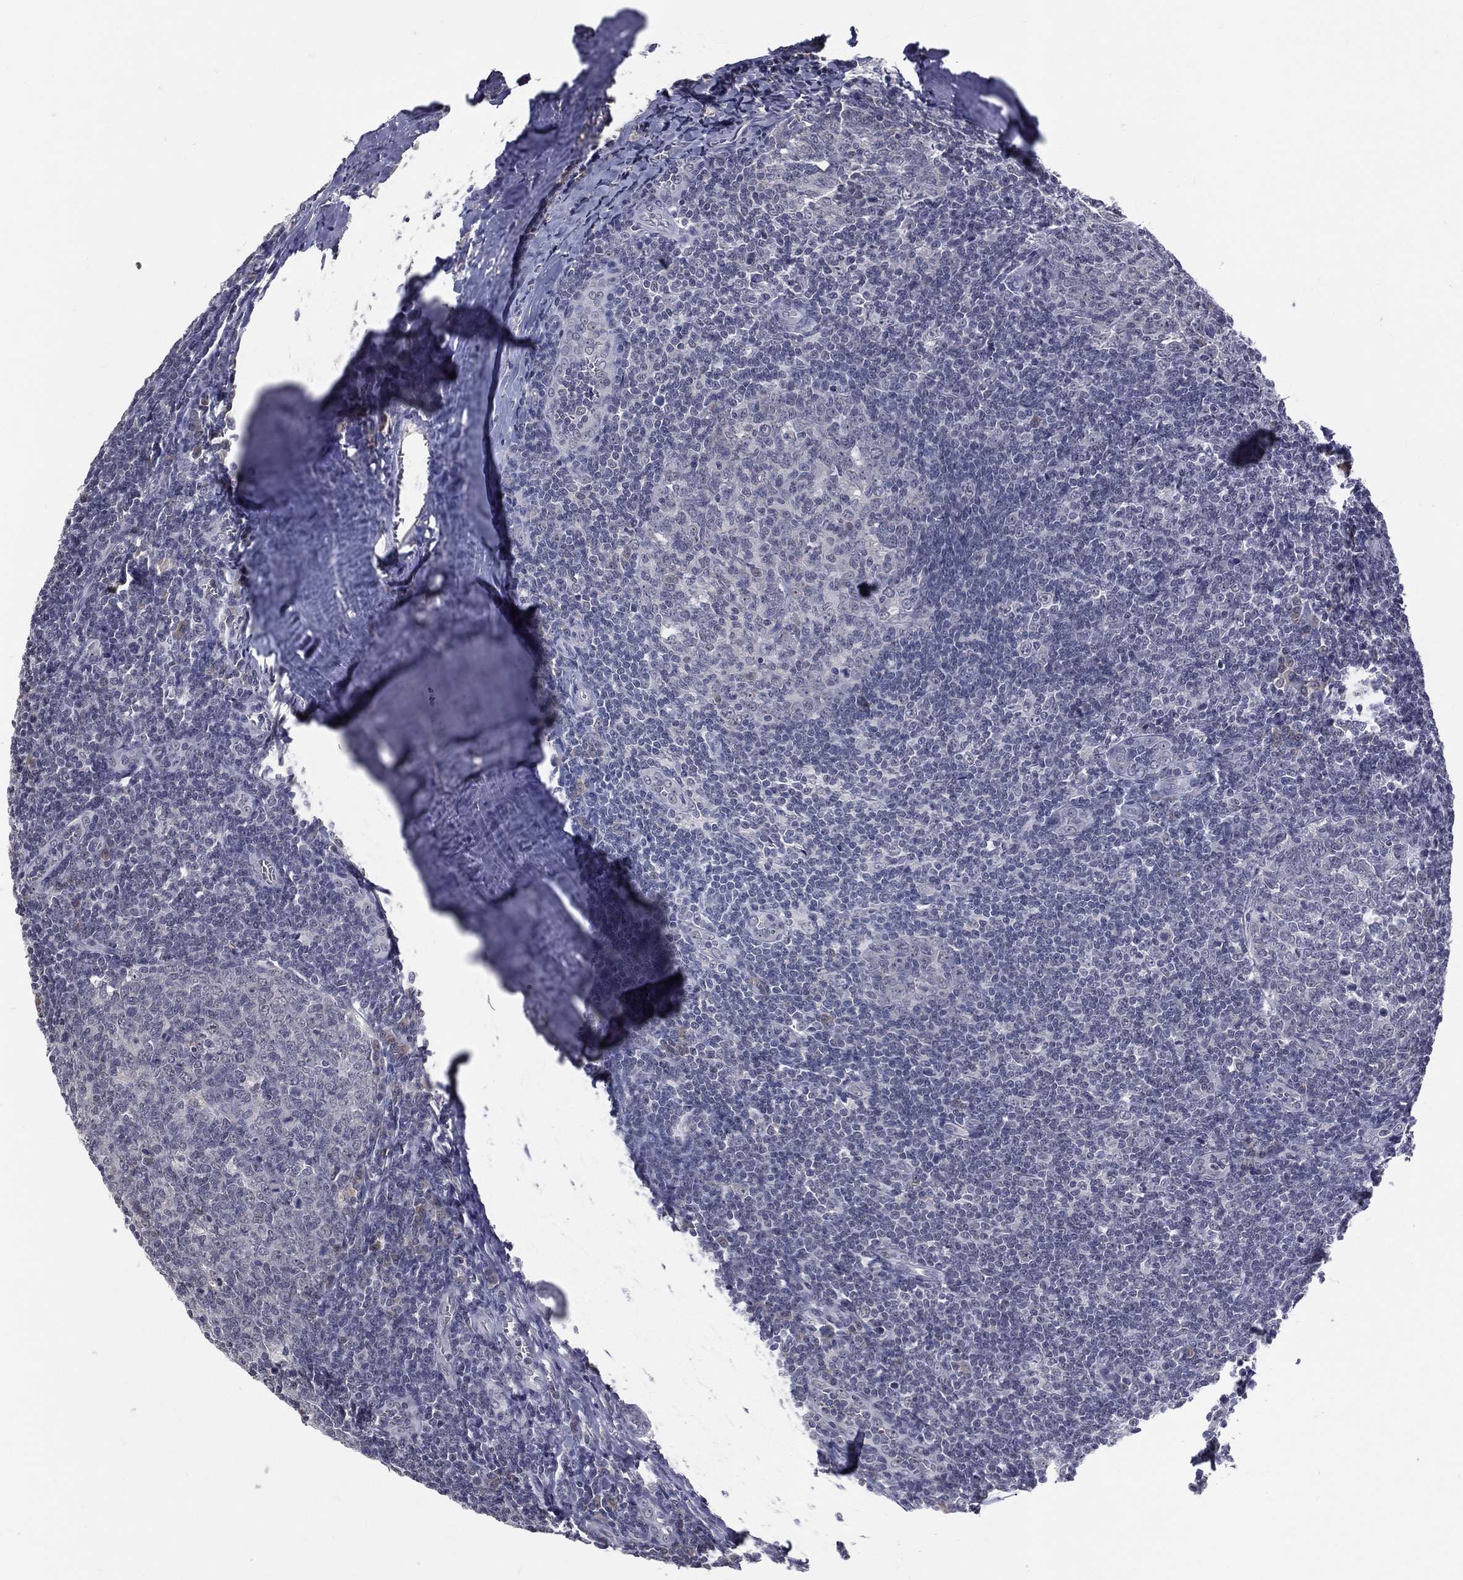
{"staining": {"intensity": "negative", "quantity": "none", "location": "none"}, "tissue": "tonsil", "cell_type": "Germinal center cells", "image_type": "normal", "snomed": [{"axis": "morphology", "description": "Normal tissue, NOS"}, {"axis": "topography", "description": "Tonsil"}], "caption": "This is a photomicrograph of immunohistochemistry staining of unremarkable tonsil, which shows no expression in germinal center cells.", "gene": "DSG4", "patient": {"sex": "male", "age": 20}}